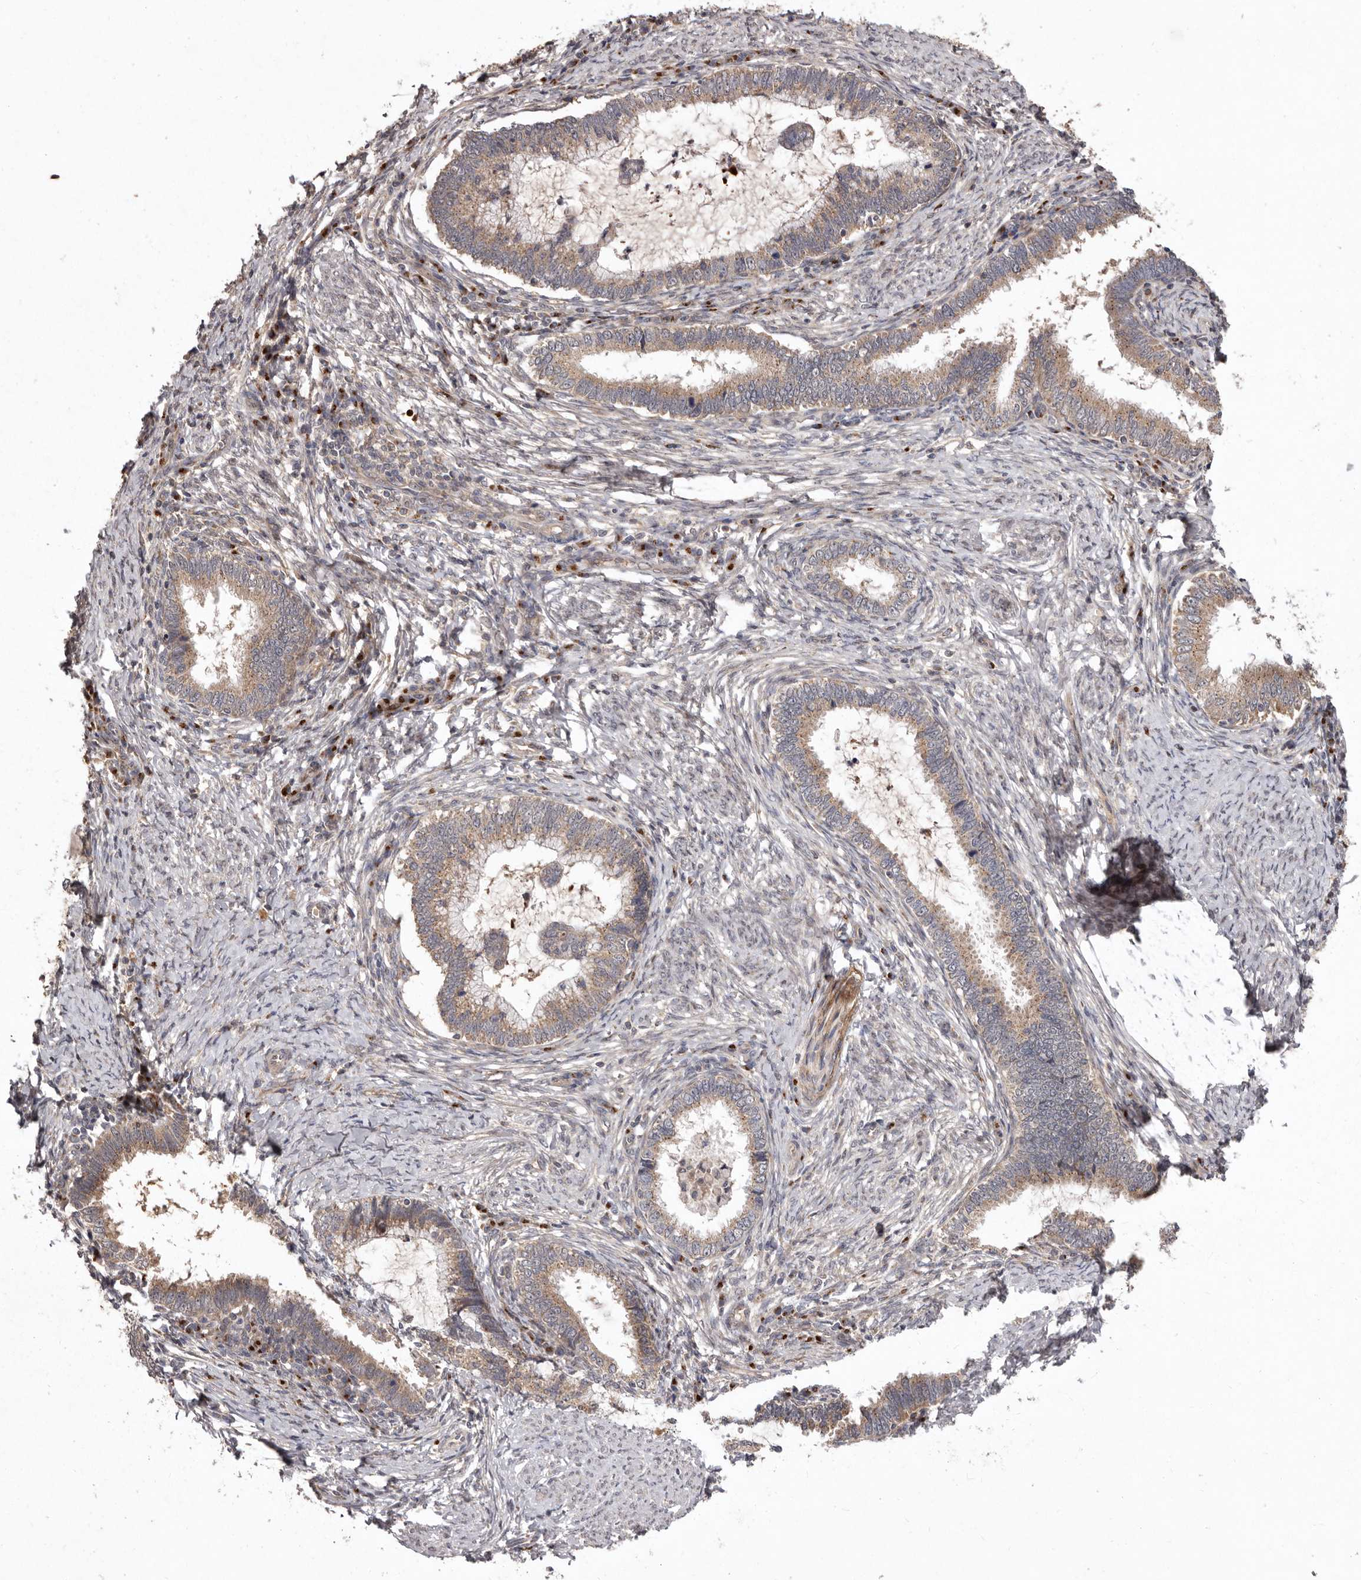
{"staining": {"intensity": "moderate", "quantity": ">75%", "location": "cytoplasmic/membranous"}, "tissue": "cervical cancer", "cell_type": "Tumor cells", "image_type": "cancer", "snomed": [{"axis": "morphology", "description": "Adenocarcinoma, NOS"}, {"axis": "topography", "description": "Cervix"}], "caption": "The micrograph displays a brown stain indicating the presence of a protein in the cytoplasmic/membranous of tumor cells in cervical cancer. (DAB (3,3'-diaminobenzidine) IHC, brown staining for protein, blue staining for nuclei).", "gene": "FLAD1", "patient": {"sex": "female", "age": 36}}